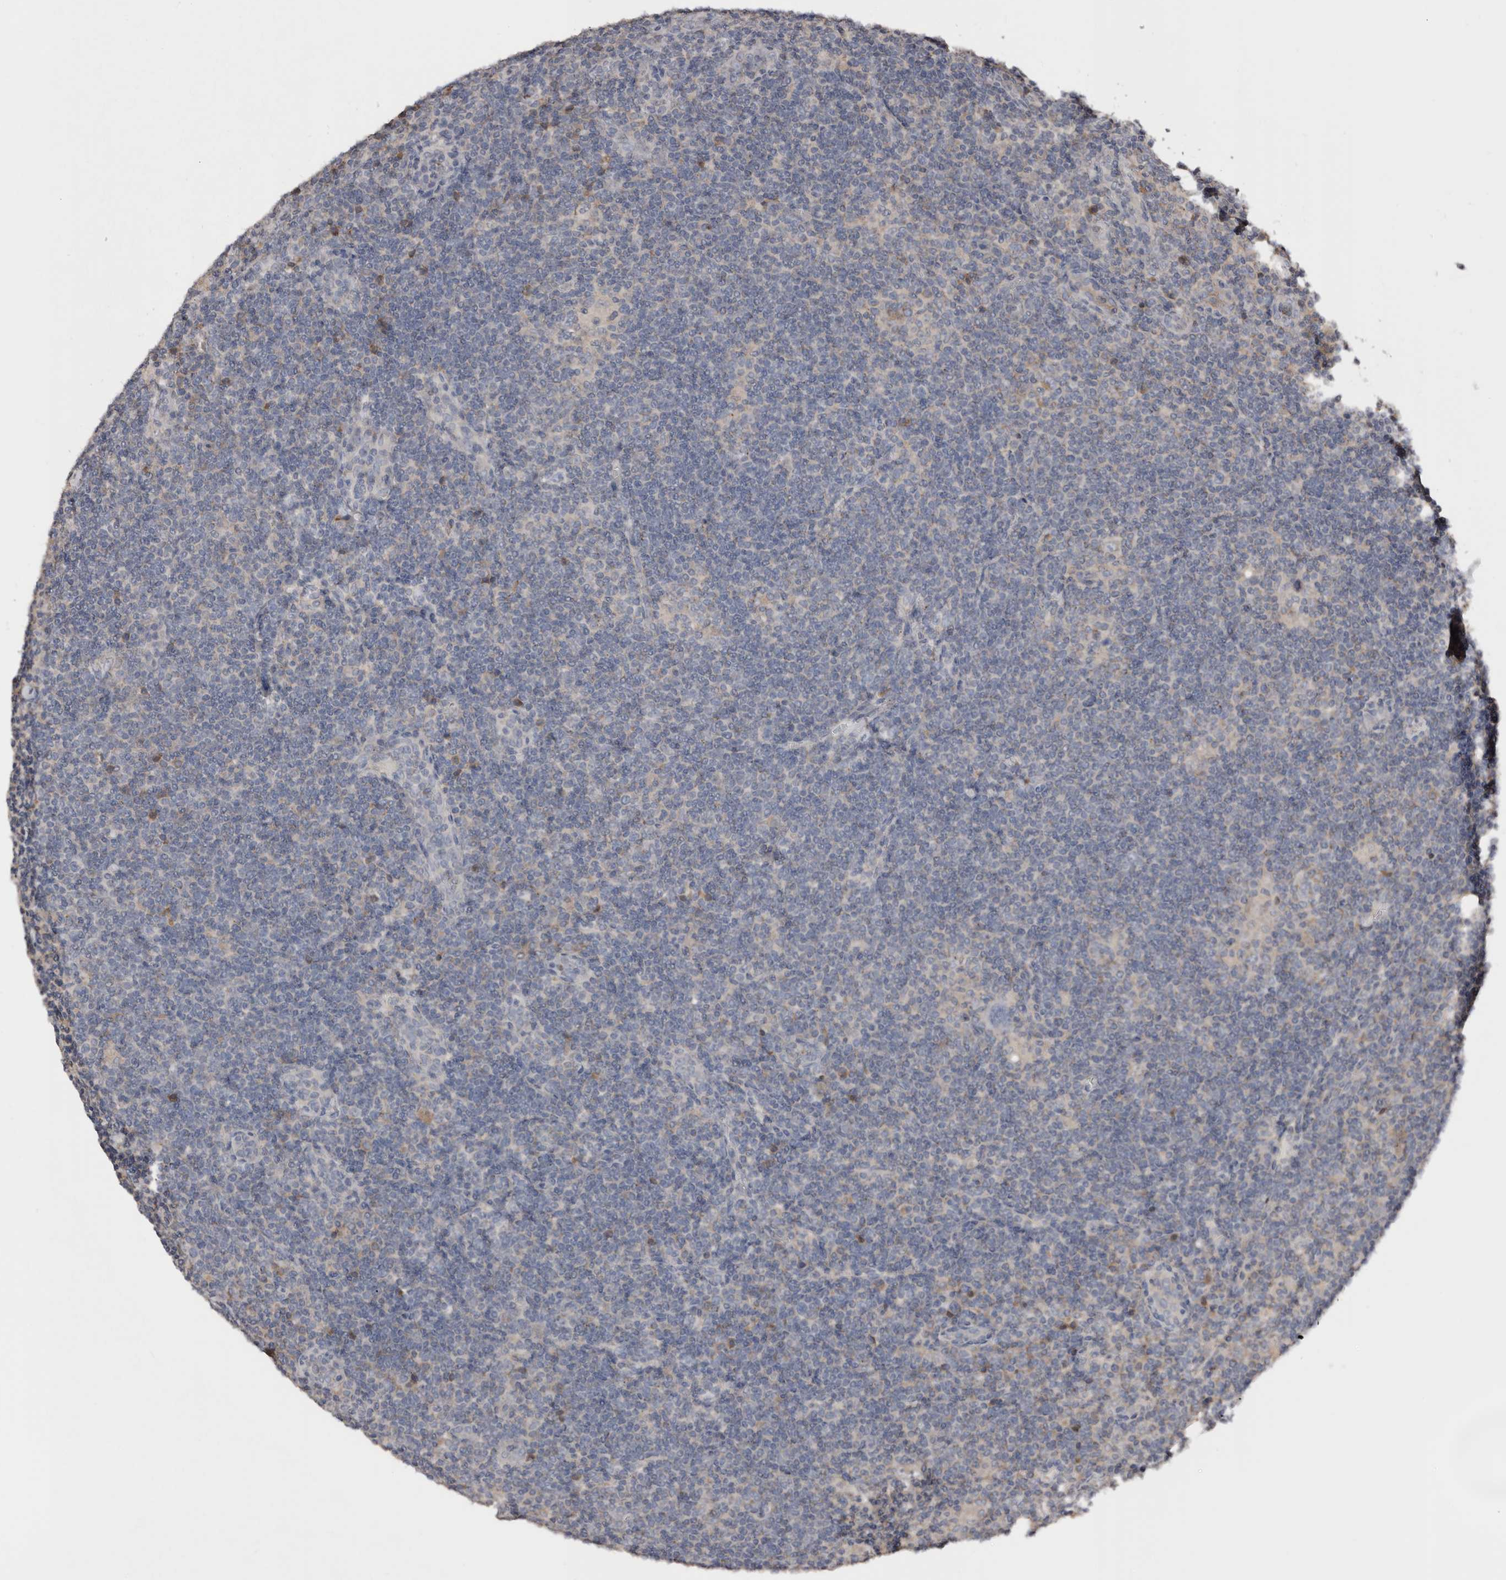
{"staining": {"intensity": "negative", "quantity": "none", "location": "none"}, "tissue": "lymphoma", "cell_type": "Tumor cells", "image_type": "cancer", "snomed": [{"axis": "morphology", "description": "Hodgkin's disease, NOS"}, {"axis": "topography", "description": "Lymph node"}], "caption": "The micrograph displays no staining of tumor cells in Hodgkin's disease.", "gene": "SLC39A2", "patient": {"sex": "female", "age": 57}}